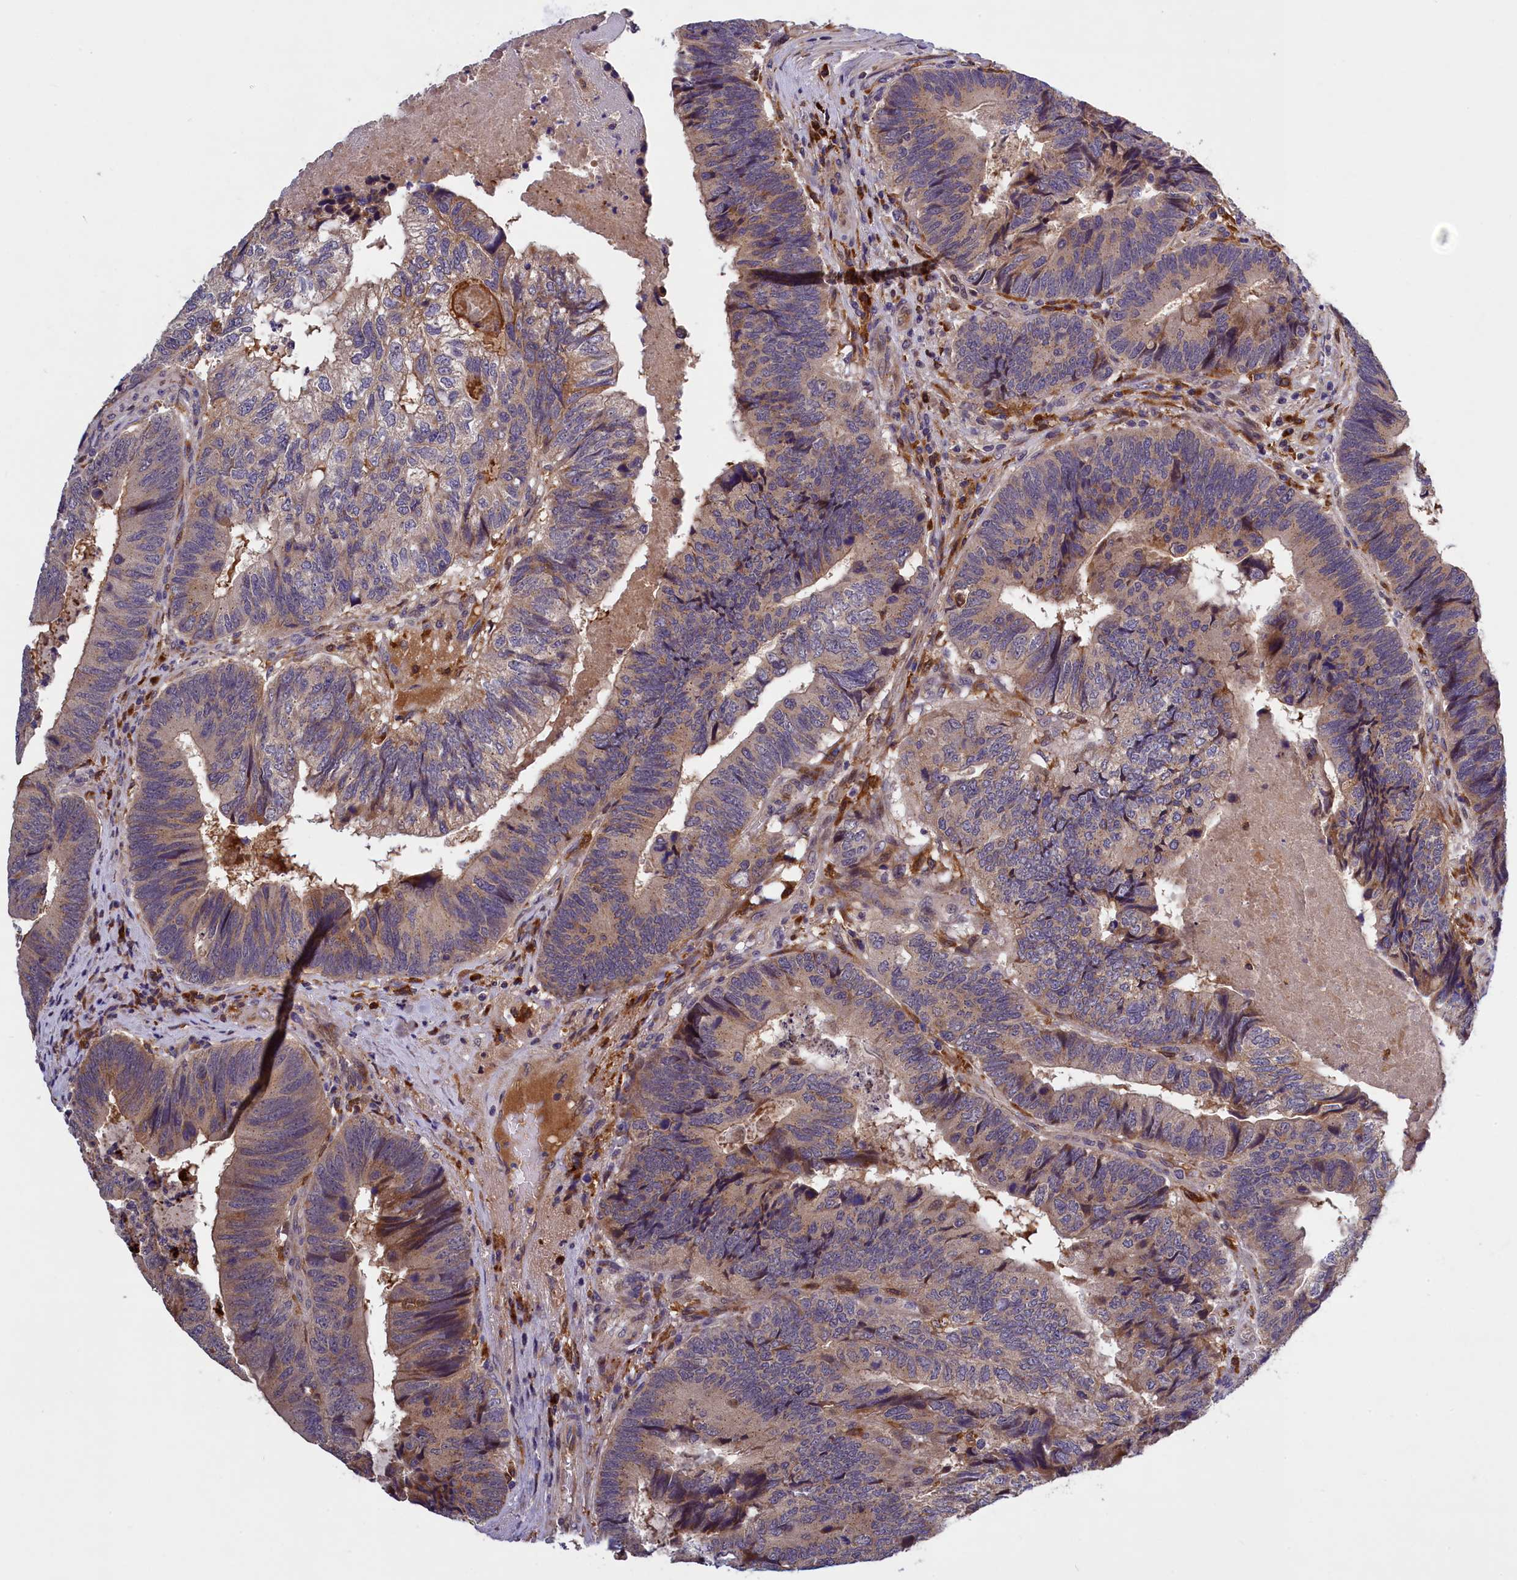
{"staining": {"intensity": "moderate", "quantity": "<25%", "location": "cytoplasmic/membranous"}, "tissue": "colorectal cancer", "cell_type": "Tumor cells", "image_type": "cancer", "snomed": [{"axis": "morphology", "description": "Adenocarcinoma, NOS"}, {"axis": "topography", "description": "Colon"}], "caption": "This is an image of IHC staining of adenocarcinoma (colorectal), which shows moderate staining in the cytoplasmic/membranous of tumor cells.", "gene": "NAIP", "patient": {"sex": "female", "age": 67}}